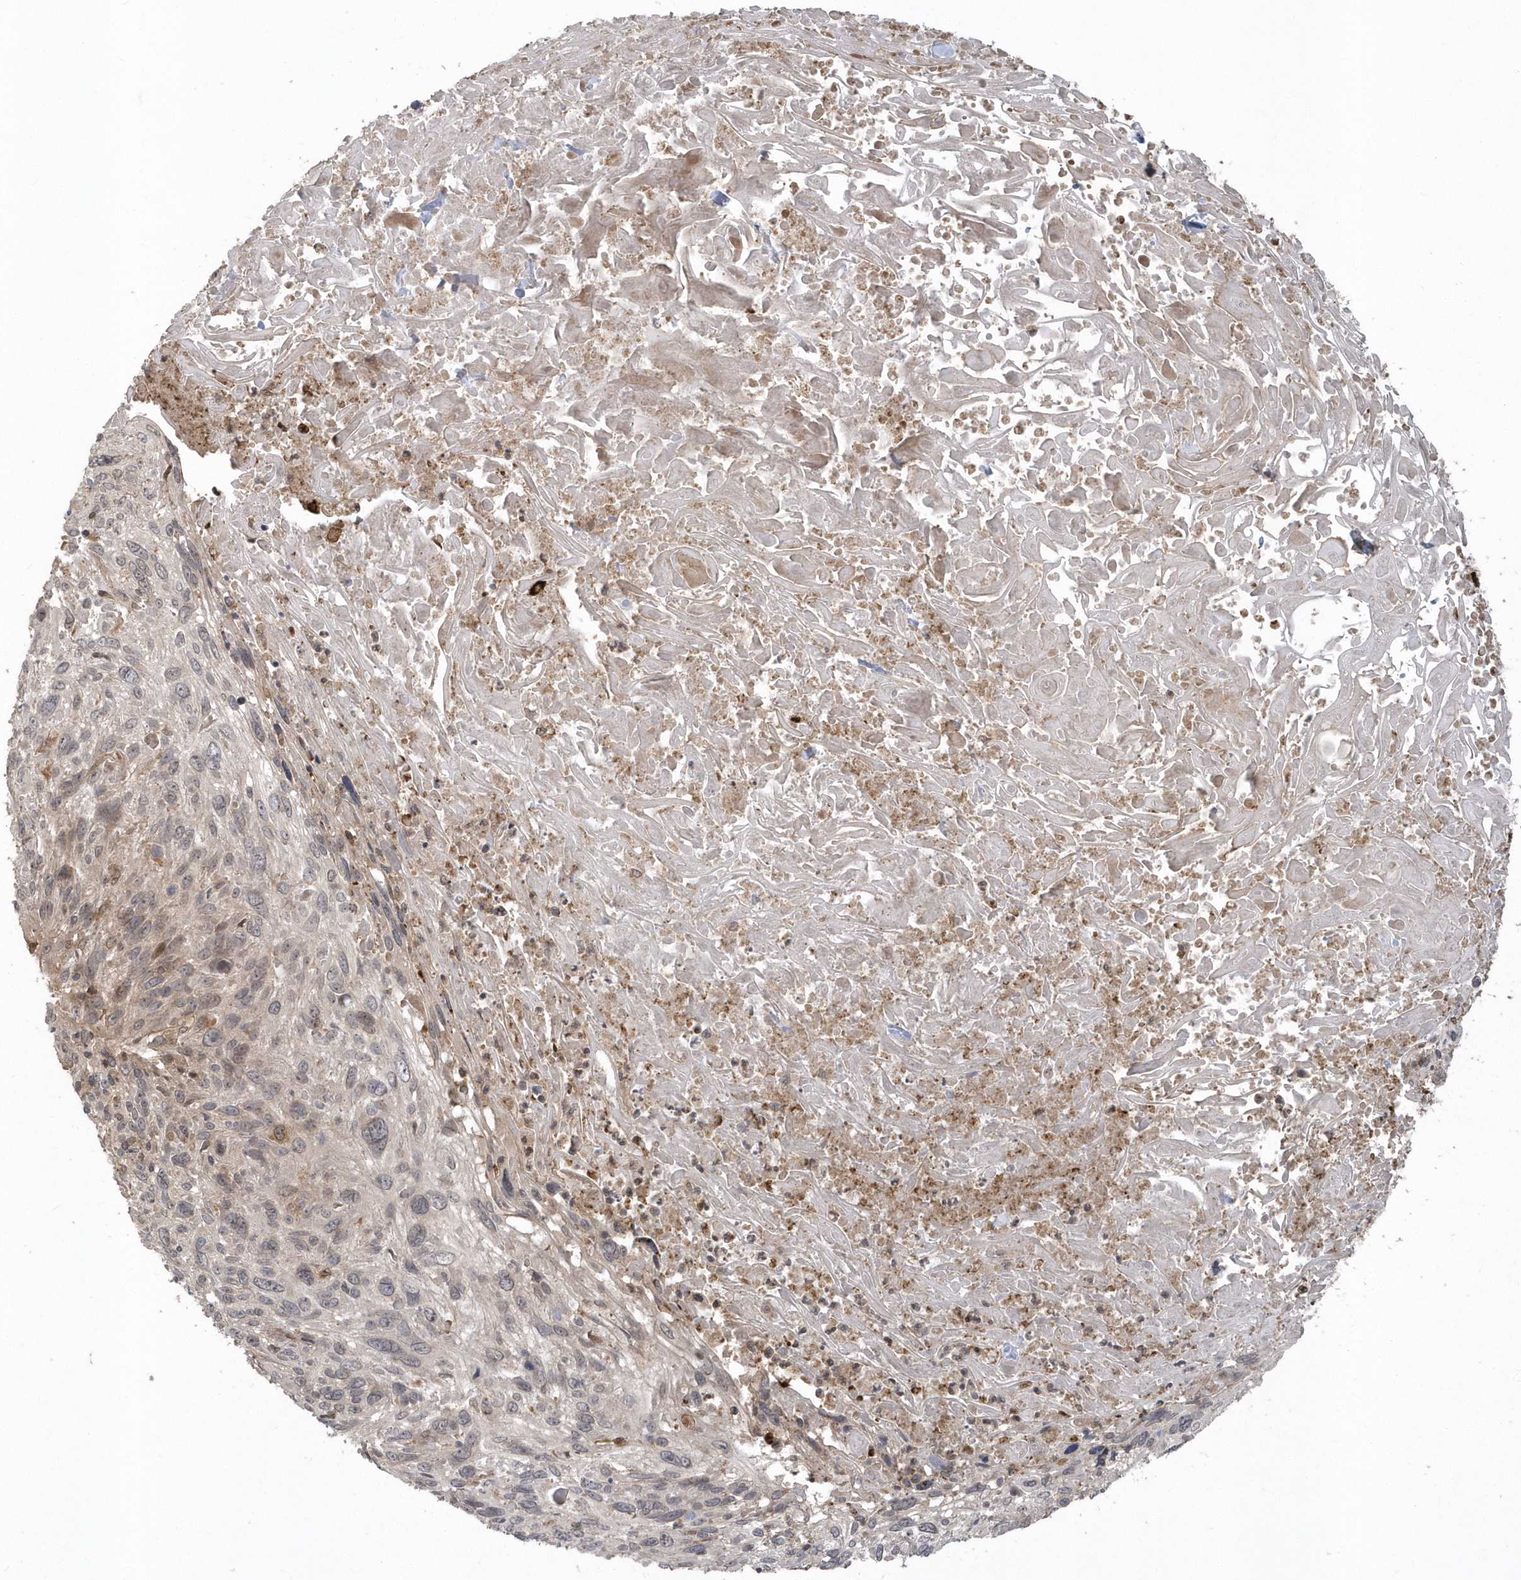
{"staining": {"intensity": "negative", "quantity": "none", "location": "none"}, "tissue": "cervical cancer", "cell_type": "Tumor cells", "image_type": "cancer", "snomed": [{"axis": "morphology", "description": "Squamous cell carcinoma, NOS"}, {"axis": "topography", "description": "Cervix"}], "caption": "The immunohistochemistry (IHC) histopathology image has no significant expression in tumor cells of cervical squamous cell carcinoma tissue. (DAB IHC with hematoxylin counter stain).", "gene": "HERPUD1", "patient": {"sex": "female", "age": 51}}